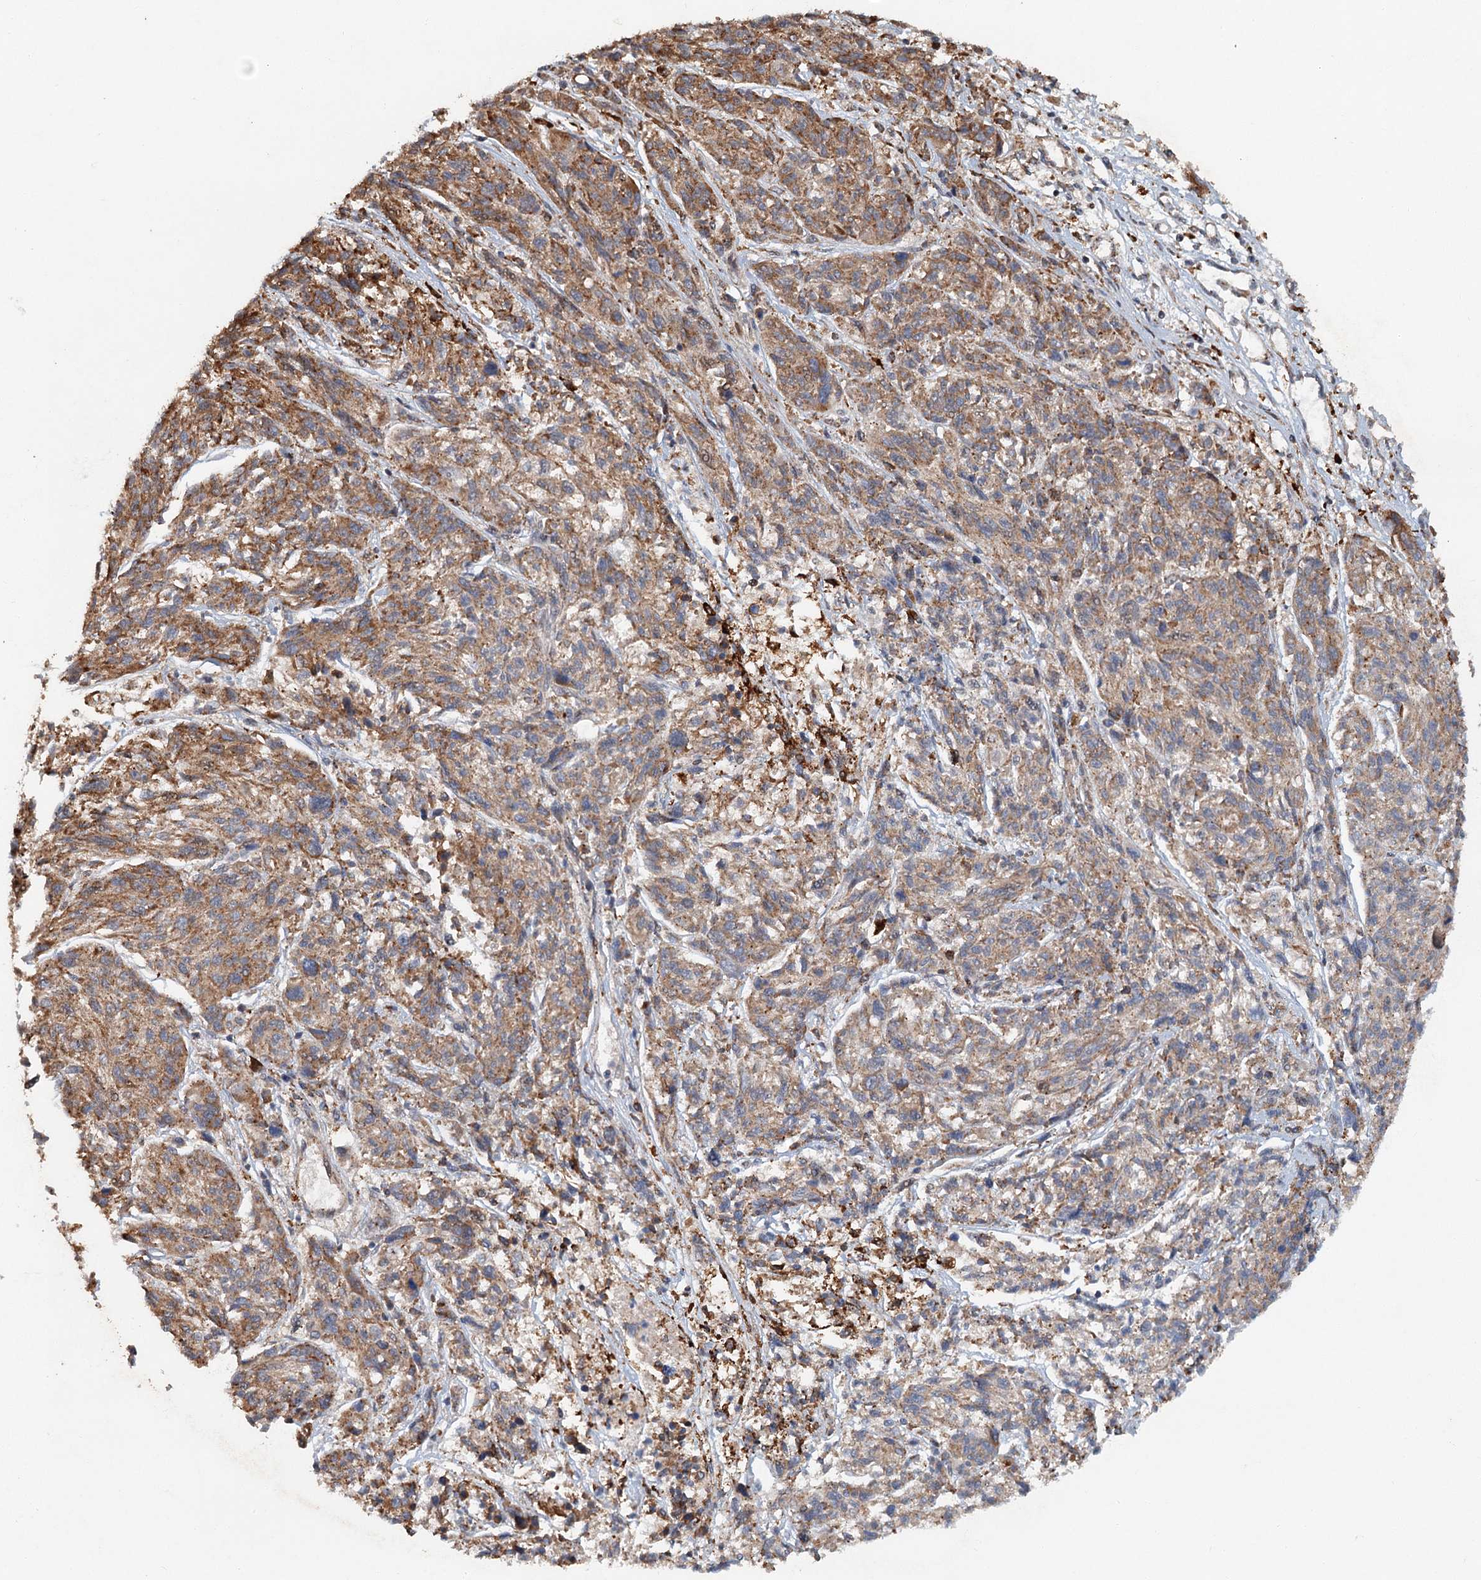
{"staining": {"intensity": "moderate", "quantity": ">75%", "location": "cytoplasmic/membranous"}, "tissue": "melanoma", "cell_type": "Tumor cells", "image_type": "cancer", "snomed": [{"axis": "morphology", "description": "Malignant melanoma, NOS"}, {"axis": "topography", "description": "Skin"}], "caption": "A micrograph of malignant melanoma stained for a protein exhibits moderate cytoplasmic/membranous brown staining in tumor cells.", "gene": "SRPX2", "patient": {"sex": "male", "age": 53}}